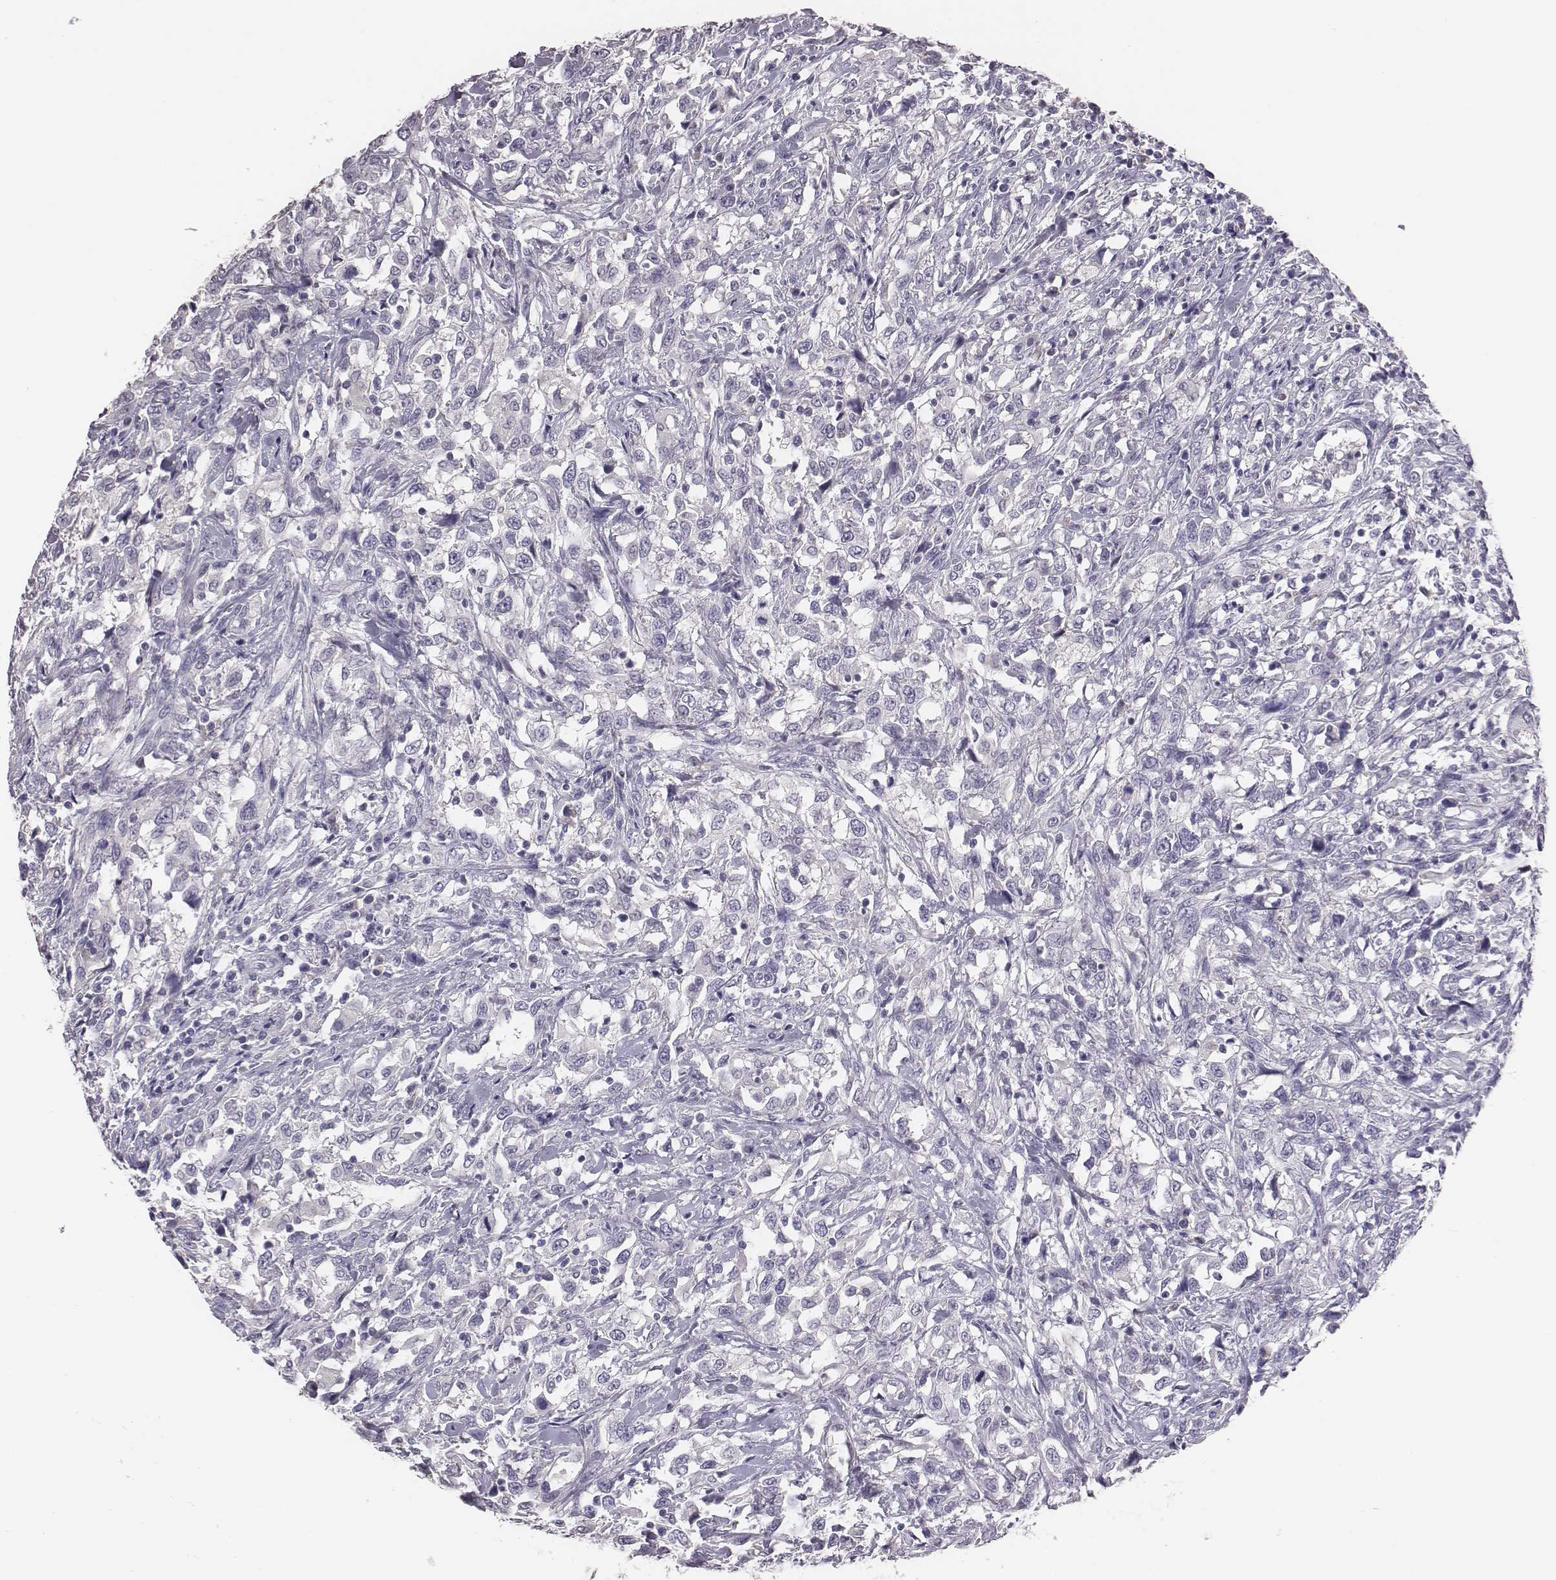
{"staining": {"intensity": "negative", "quantity": "none", "location": "none"}, "tissue": "urothelial cancer", "cell_type": "Tumor cells", "image_type": "cancer", "snomed": [{"axis": "morphology", "description": "Urothelial carcinoma, NOS"}, {"axis": "morphology", "description": "Urothelial carcinoma, High grade"}, {"axis": "topography", "description": "Urinary bladder"}], "caption": "An immunohistochemistry (IHC) photomicrograph of transitional cell carcinoma is shown. There is no staining in tumor cells of transitional cell carcinoma.", "gene": "EN1", "patient": {"sex": "female", "age": 64}}